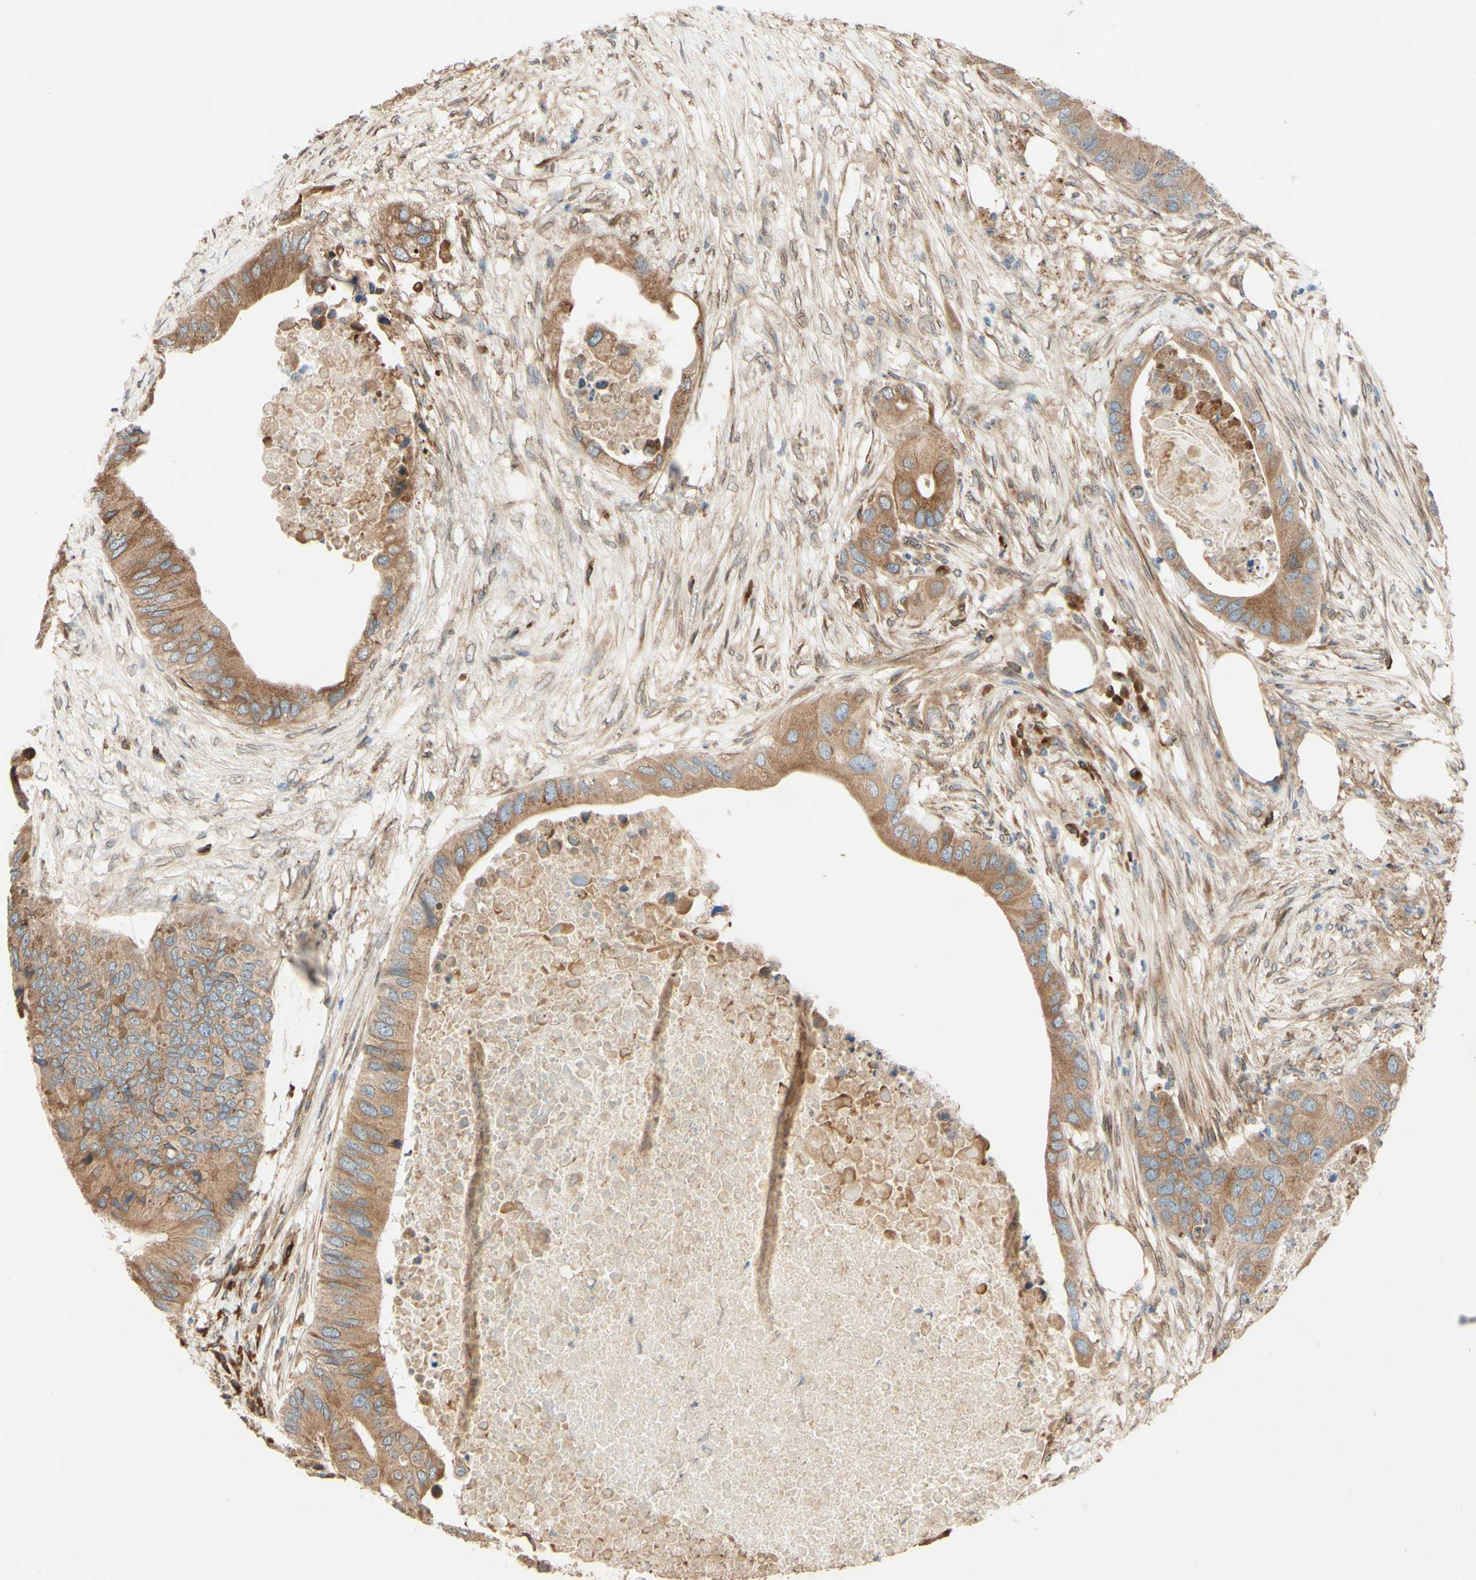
{"staining": {"intensity": "moderate", "quantity": "25%-75%", "location": "cytoplasmic/membranous"}, "tissue": "colorectal cancer", "cell_type": "Tumor cells", "image_type": "cancer", "snomed": [{"axis": "morphology", "description": "Adenocarcinoma, NOS"}, {"axis": "topography", "description": "Colon"}], "caption": "Brown immunohistochemical staining in human colorectal cancer (adenocarcinoma) reveals moderate cytoplasmic/membranous positivity in about 25%-75% of tumor cells. The protein is shown in brown color, while the nuclei are stained blue.", "gene": "PTPRU", "patient": {"sex": "male", "age": 71}}